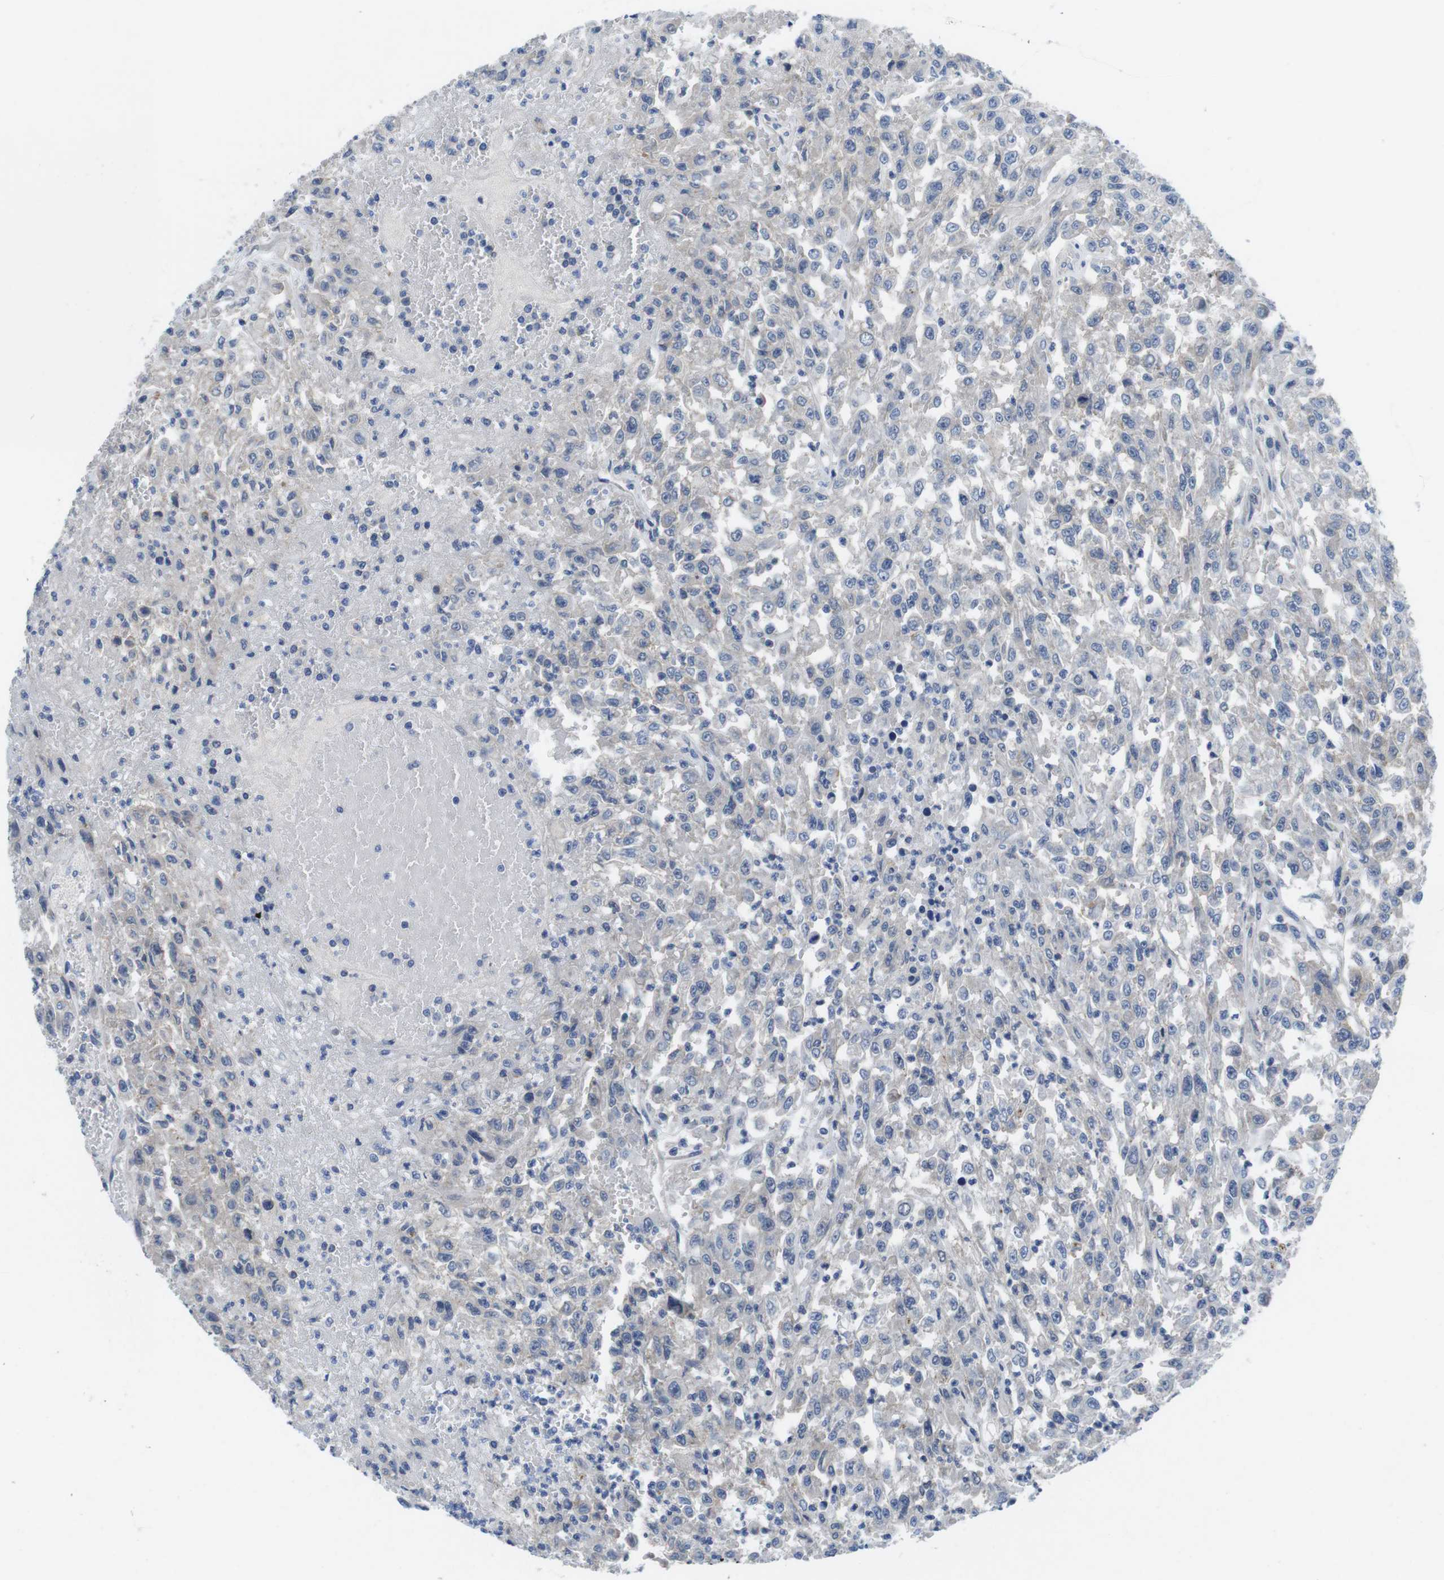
{"staining": {"intensity": "weak", "quantity": "<25%", "location": "cytoplasmic/membranous"}, "tissue": "urothelial cancer", "cell_type": "Tumor cells", "image_type": "cancer", "snomed": [{"axis": "morphology", "description": "Urothelial carcinoma, High grade"}, {"axis": "topography", "description": "Urinary bladder"}], "caption": "Immunohistochemistry (IHC) histopathology image of high-grade urothelial carcinoma stained for a protein (brown), which demonstrates no expression in tumor cells. (Brightfield microscopy of DAB (3,3'-diaminobenzidine) immunohistochemistry (IHC) at high magnification).", "gene": "SCRIB", "patient": {"sex": "male", "age": 46}}